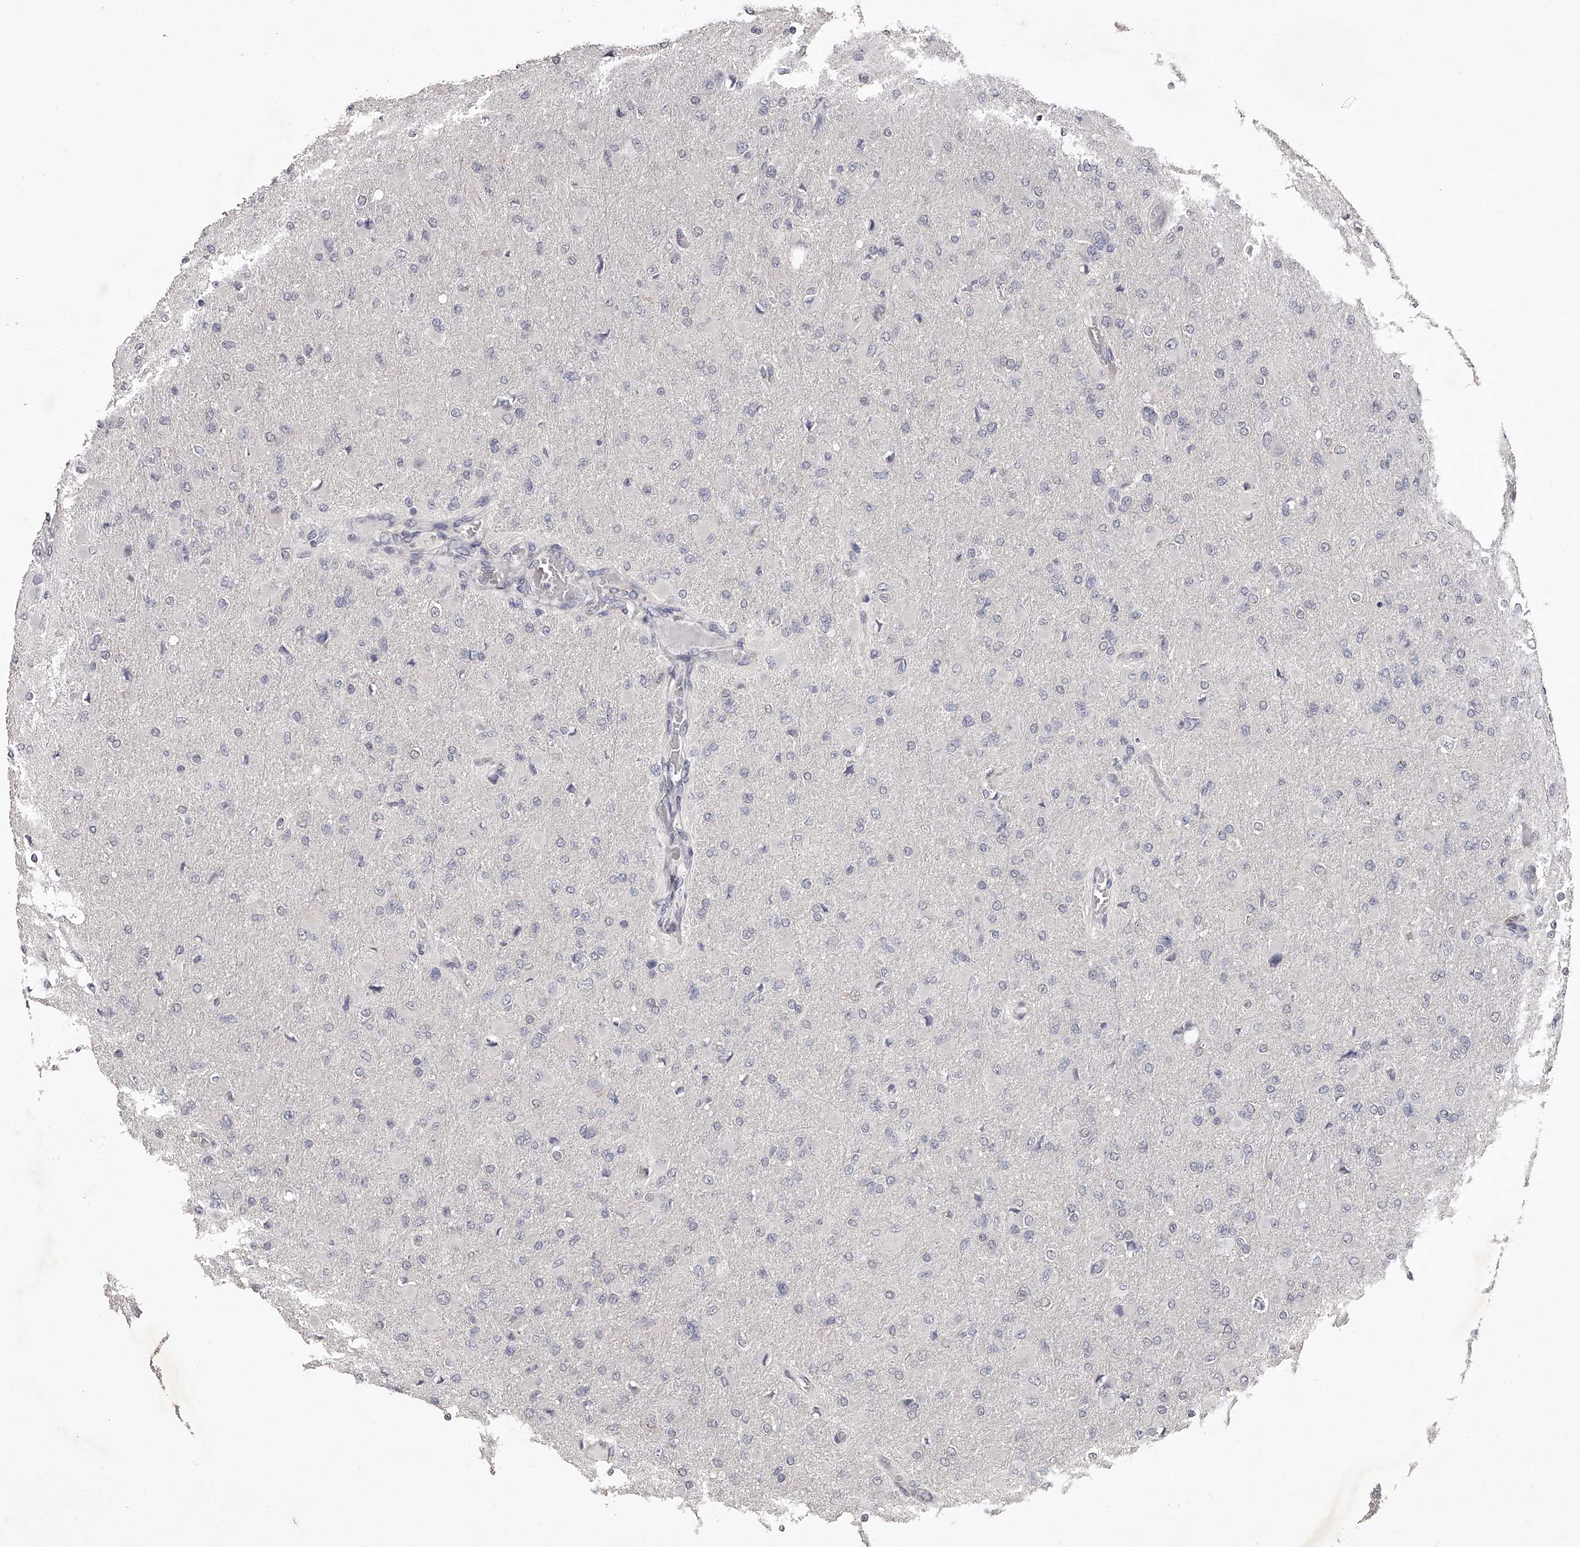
{"staining": {"intensity": "negative", "quantity": "none", "location": "none"}, "tissue": "glioma", "cell_type": "Tumor cells", "image_type": "cancer", "snomed": [{"axis": "morphology", "description": "Glioma, malignant, High grade"}, {"axis": "topography", "description": "Cerebral cortex"}], "caption": "Human malignant glioma (high-grade) stained for a protein using IHC reveals no positivity in tumor cells.", "gene": "NT5DC1", "patient": {"sex": "female", "age": 36}}